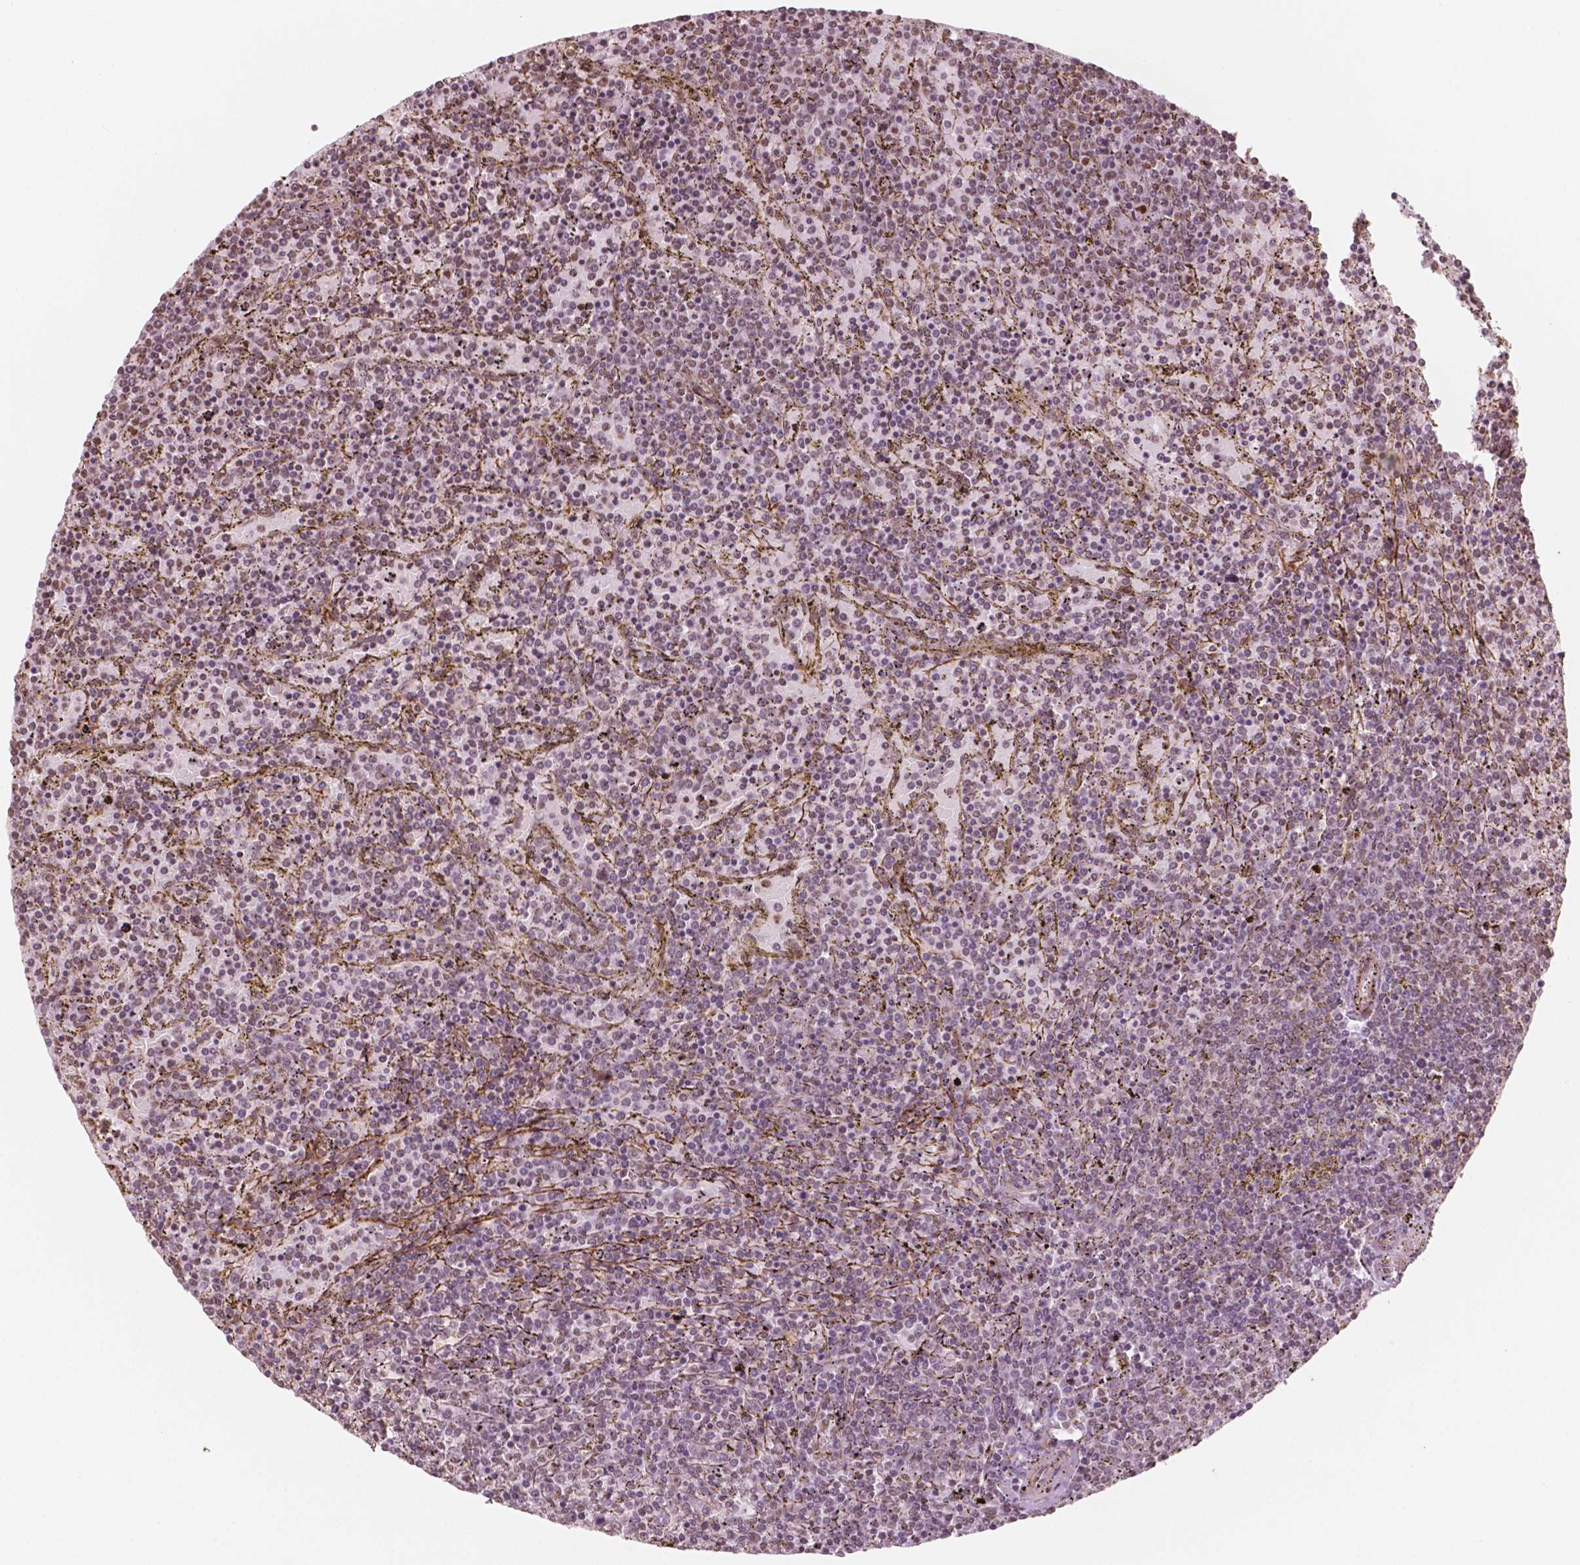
{"staining": {"intensity": "weak", "quantity": "25%-75%", "location": "nuclear"}, "tissue": "lymphoma", "cell_type": "Tumor cells", "image_type": "cancer", "snomed": [{"axis": "morphology", "description": "Malignant lymphoma, non-Hodgkin's type, Low grade"}, {"axis": "topography", "description": "Spleen"}], "caption": "Lymphoma stained with a brown dye demonstrates weak nuclear positive positivity in about 25%-75% of tumor cells.", "gene": "GTF3C5", "patient": {"sex": "female", "age": 77}}